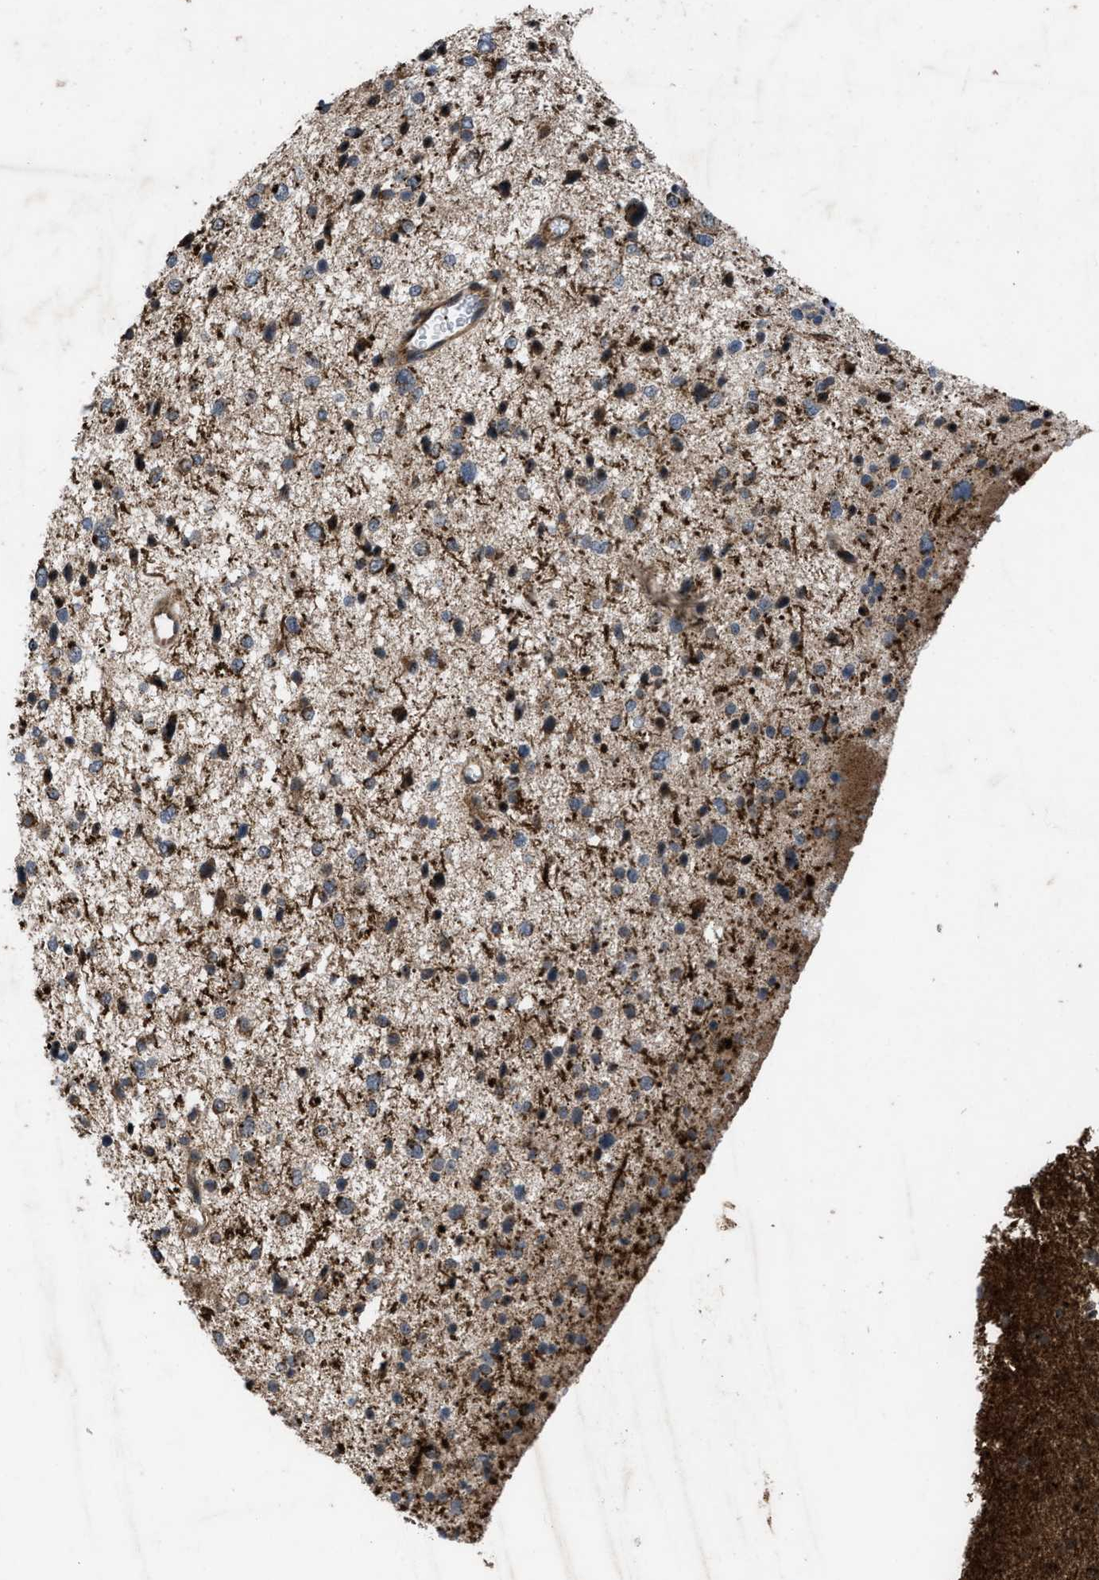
{"staining": {"intensity": "strong", "quantity": ">75%", "location": "cytoplasmic/membranous"}, "tissue": "glioma", "cell_type": "Tumor cells", "image_type": "cancer", "snomed": [{"axis": "morphology", "description": "Glioma, malignant, Low grade"}, {"axis": "topography", "description": "Brain"}], "caption": "Human glioma stained for a protein (brown) demonstrates strong cytoplasmic/membranous positive staining in about >75% of tumor cells.", "gene": "AP3M2", "patient": {"sex": "female", "age": 37}}